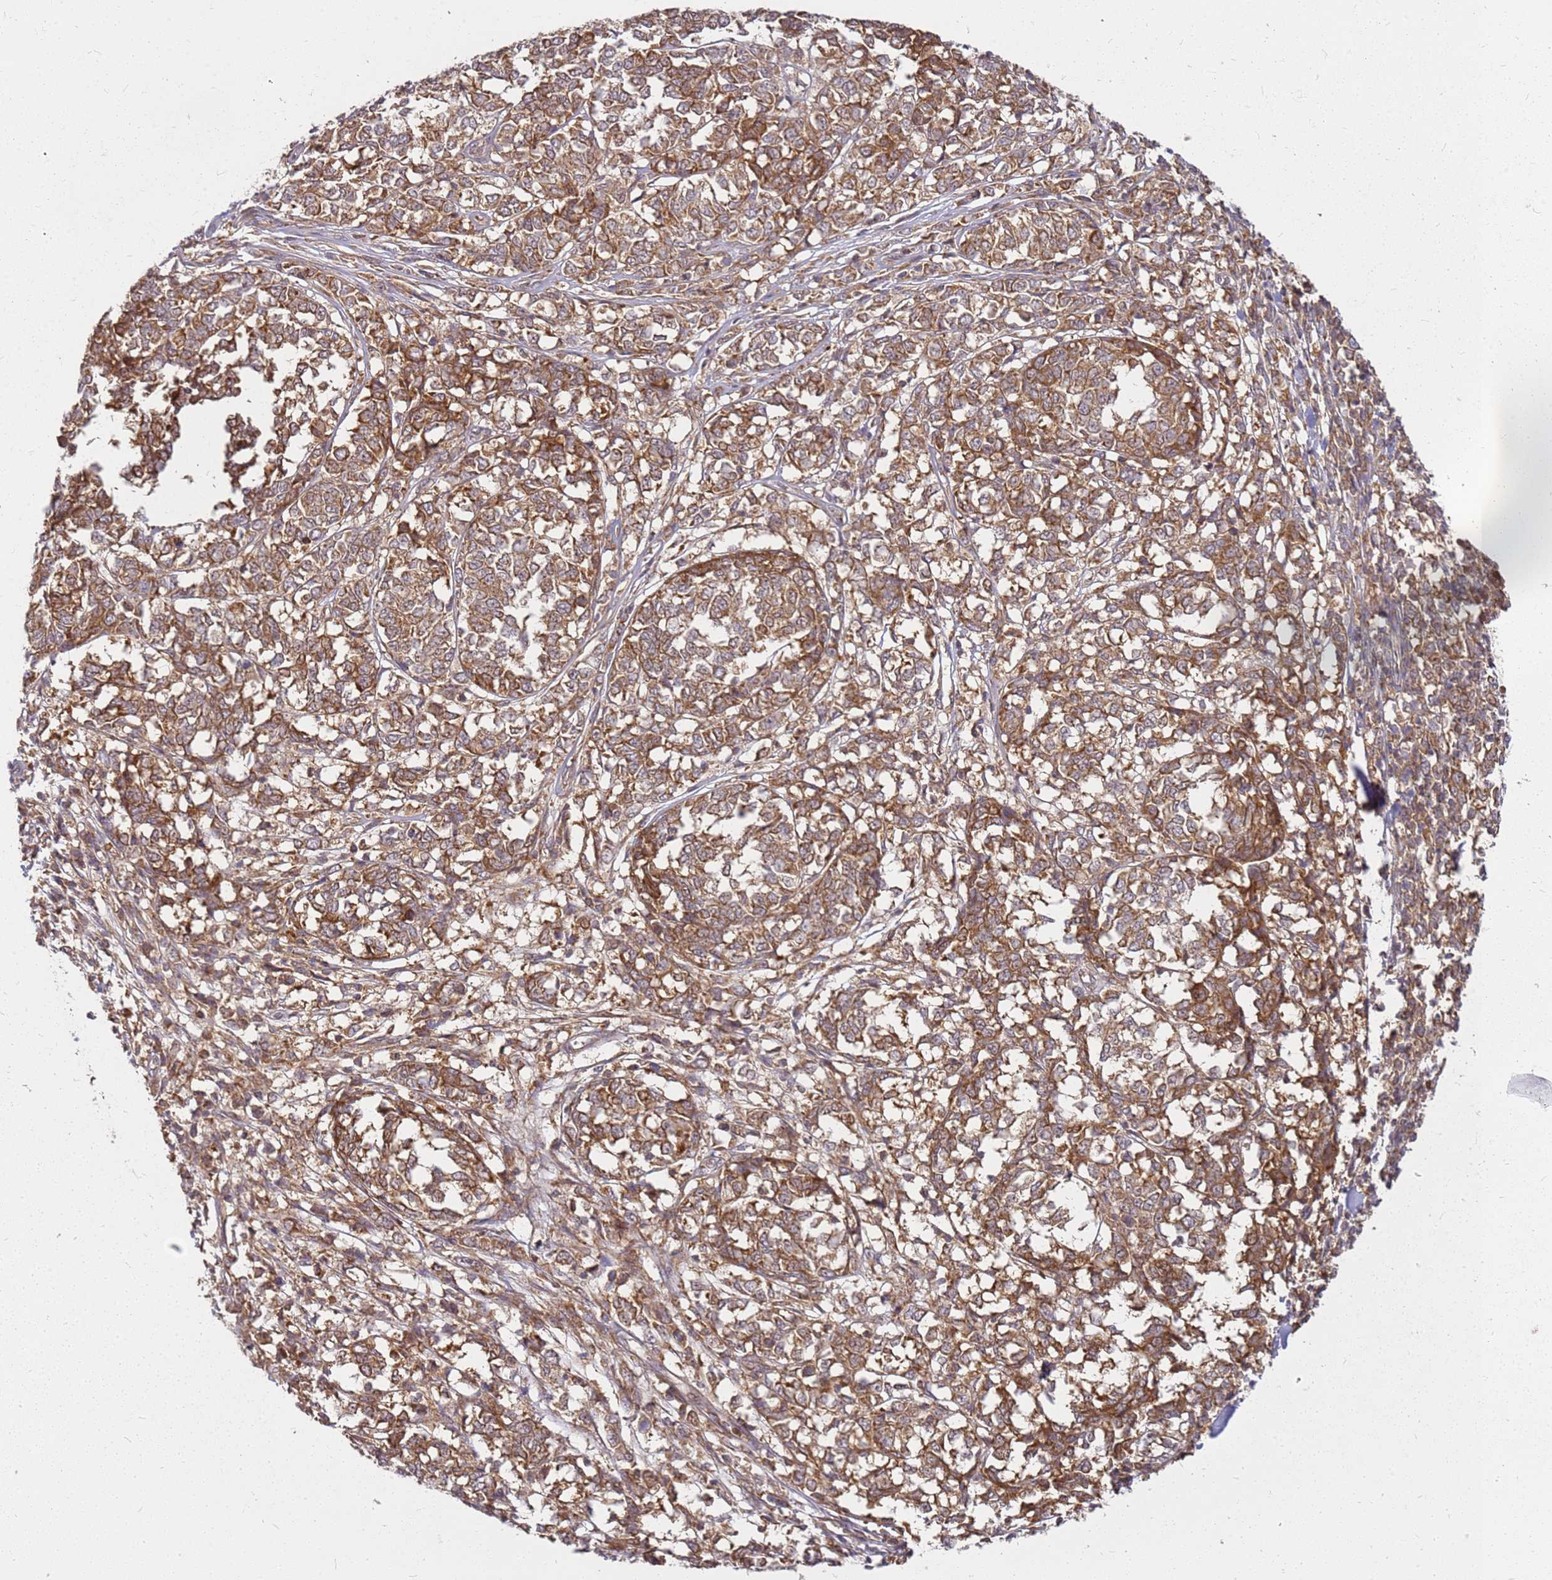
{"staining": {"intensity": "moderate", "quantity": ">75%", "location": "cytoplasmic/membranous"}, "tissue": "melanoma", "cell_type": "Tumor cells", "image_type": "cancer", "snomed": [{"axis": "morphology", "description": "Malignant melanoma, NOS"}, {"axis": "topography", "description": "Skin"}], "caption": "Malignant melanoma stained with a brown dye reveals moderate cytoplasmic/membranous positive expression in about >75% of tumor cells.", "gene": "CCDC159", "patient": {"sex": "female", "age": 72}}